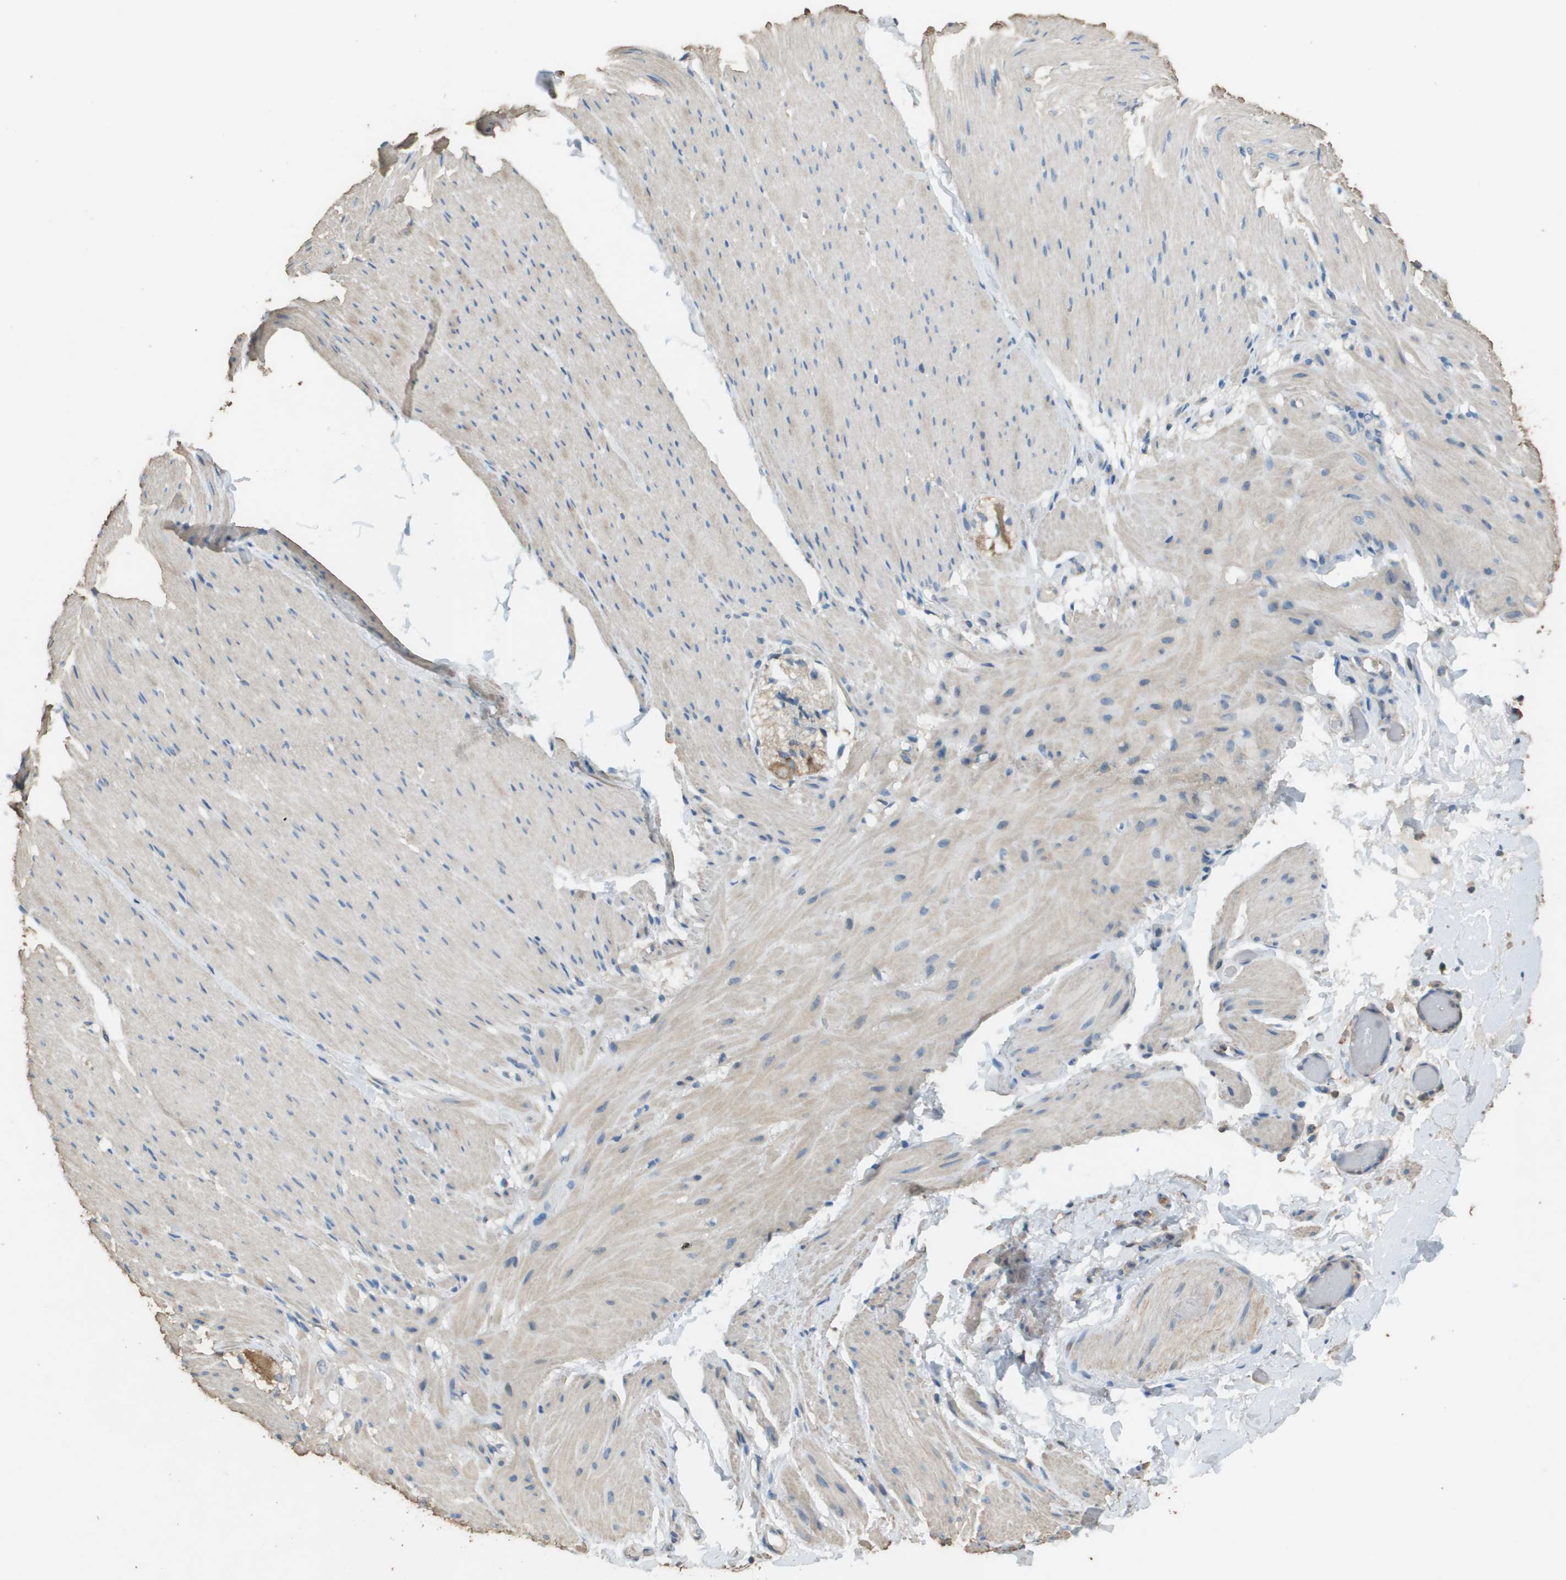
{"staining": {"intensity": "weak", "quantity": "<25%", "location": "cytoplasmic/membranous"}, "tissue": "smooth muscle", "cell_type": "Smooth muscle cells", "image_type": "normal", "snomed": [{"axis": "morphology", "description": "Normal tissue, NOS"}, {"axis": "topography", "description": "Smooth muscle"}, {"axis": "topography", "description": "Colon"}], "caption": "Immunohistochemical staining of normal human smooth muscle shows no significant positivity in smooth muscle cells.", "gene": "MS4A7", "patient": {"sex": "male", "age": 67}}